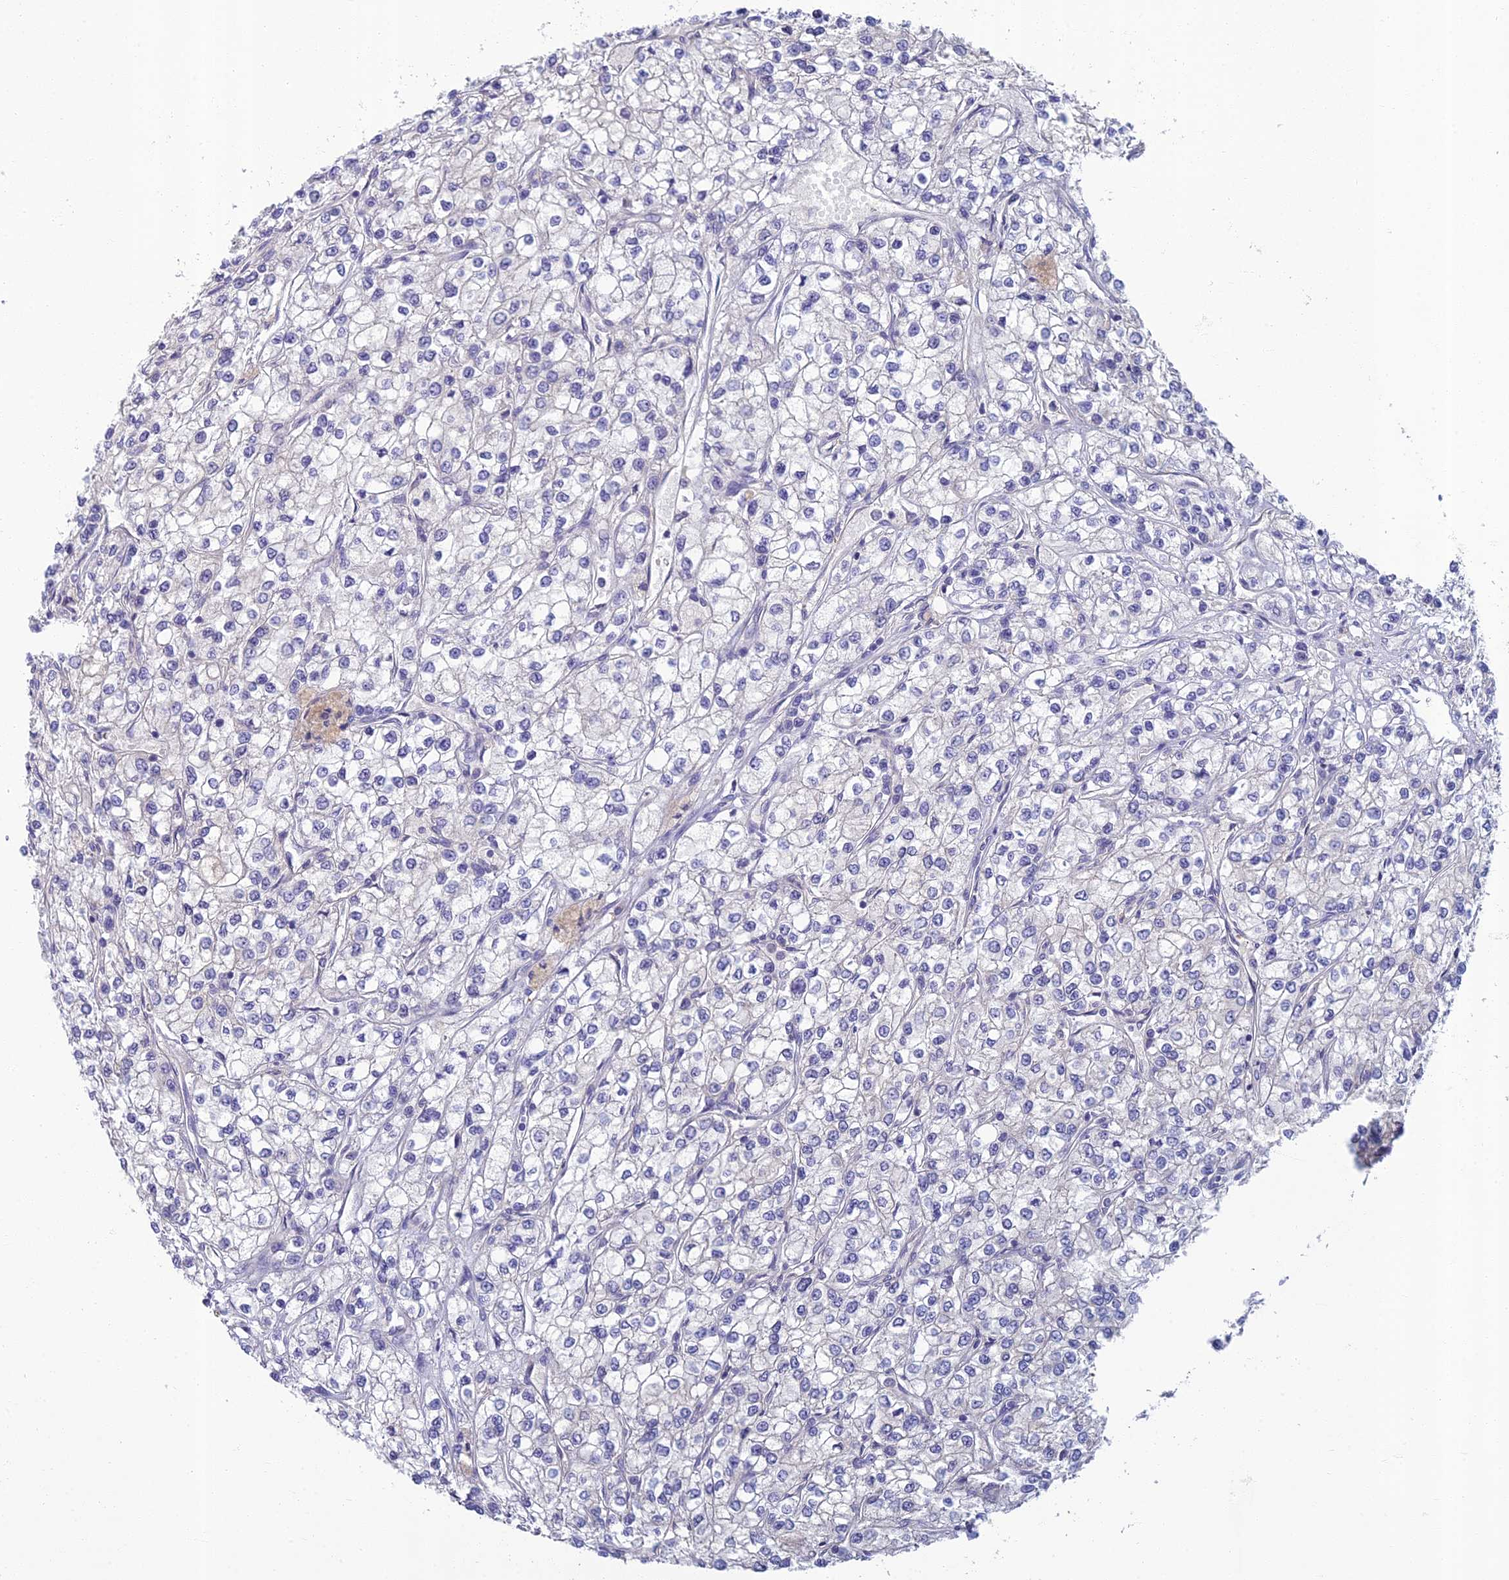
{"staining": {"intensity": "negative", "quantity": "none", "location": "none"}, "tissue": "renal cancer", "cell_type": "Tumor cells", "image_type": "cancer", "snomed": [{"axis": "morphology", "description": "Adenocarcinoma, NOS"}, {"axis": "topography", "description": "Kidney"}], "caption": "IHC of human adenocarcinoma (renal) displays no positivity in tumor cells. (Brightfield microscopy of DAB (3,3'-diaminobenzidine) IHC at high magnification).", "gene": "SLC25A41", "patient": {"sex": "male", "age": 80}}